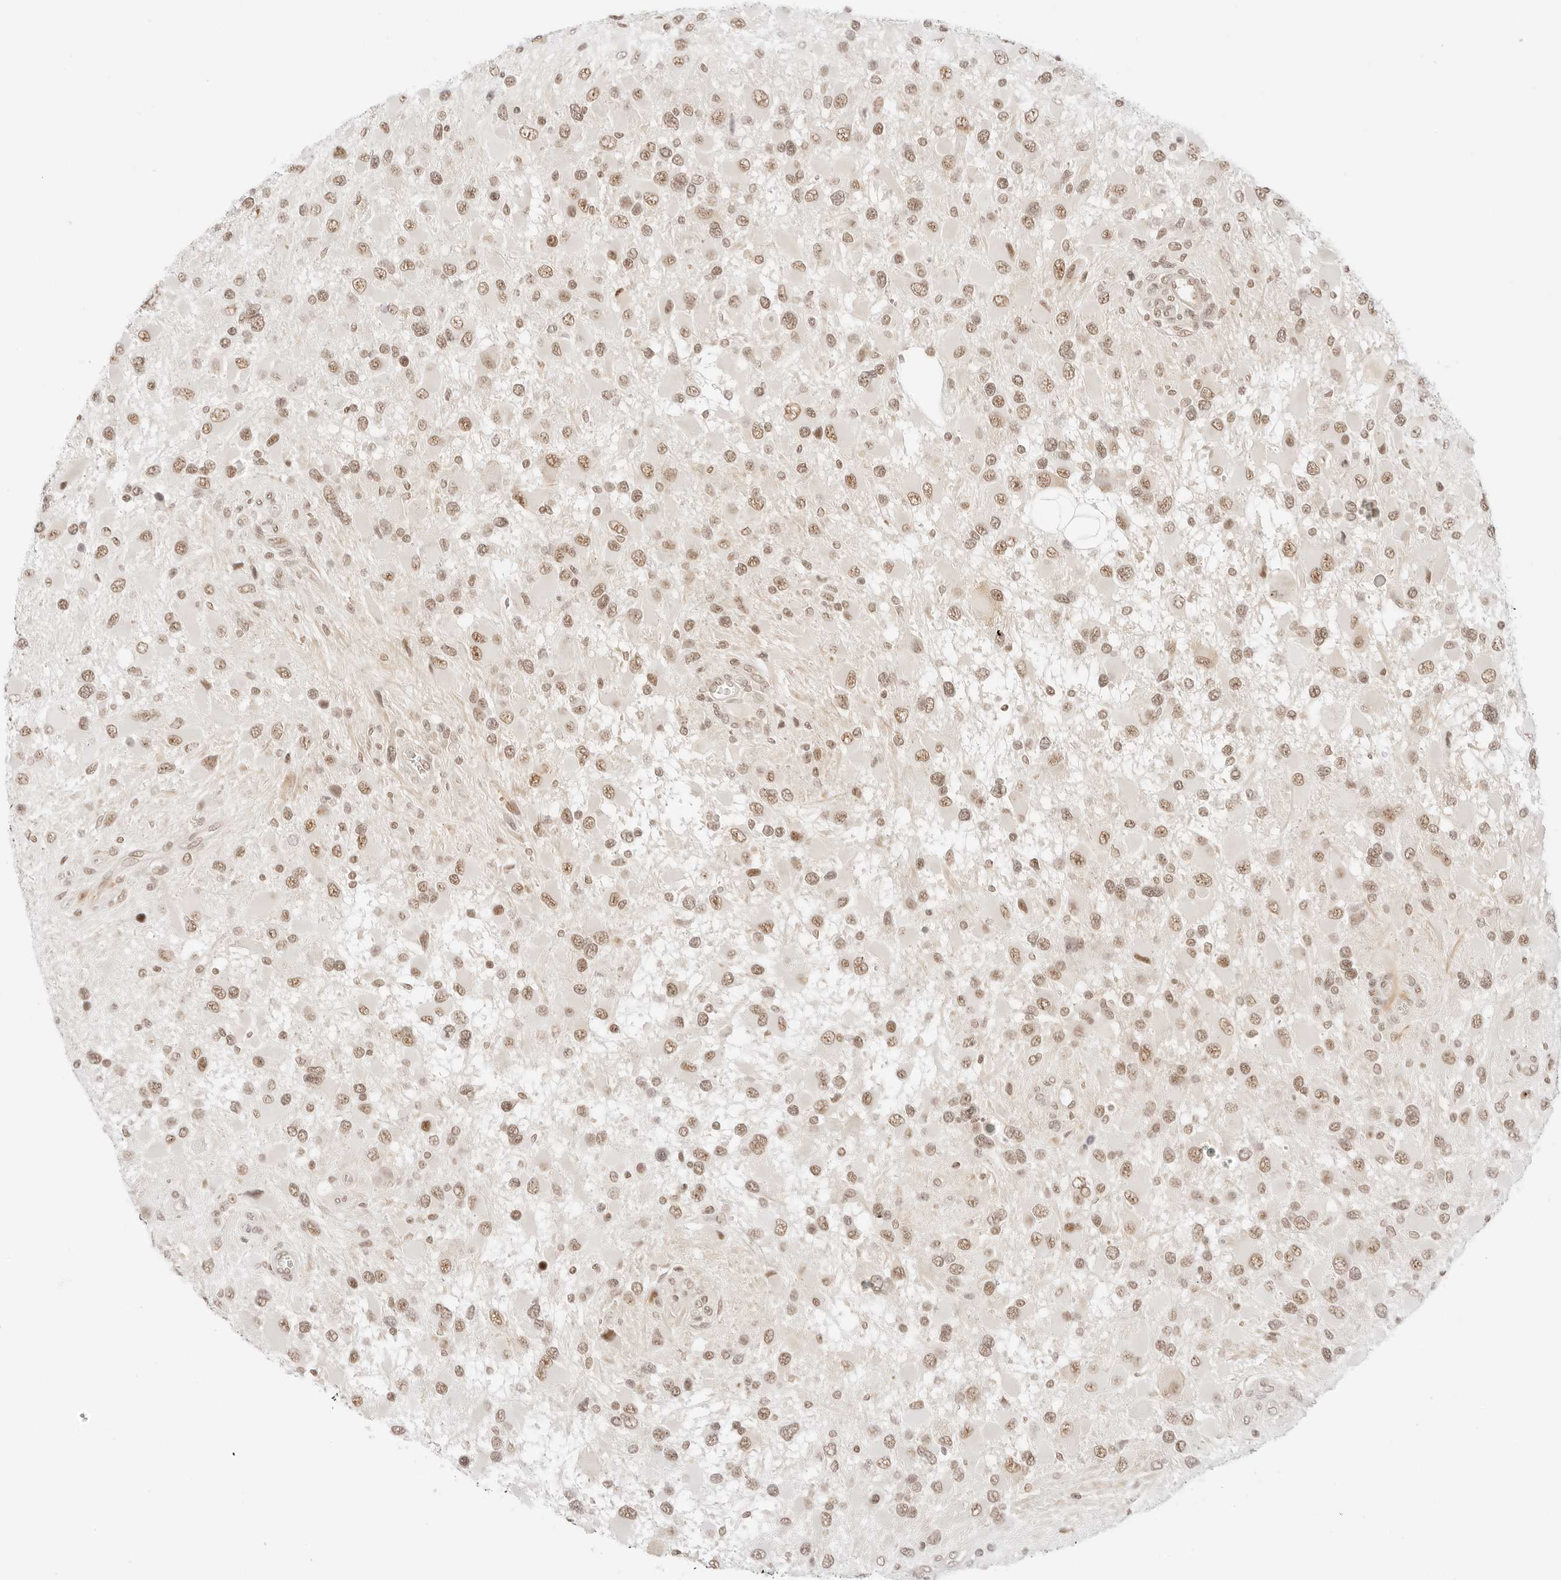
{"staining": {"intensity": "moderate", "quantity": ">75%", "location": "nuclear"}, "tissue": "glioma", "cell_type": "Tumor cells", "image_type": "cancer", "snomed": [{"axis": "morphology", "description": "Glioma, malignant, High grade"}, {"axis": "topography", "description": "Brain"}], "caption": "A micrograph of malignant high-grade glioma stained for a protein shows moderate nuclear brown staining in tumor cells.", "gene": "ITGA6", "patient": {"sex": "male", "age": 53}}